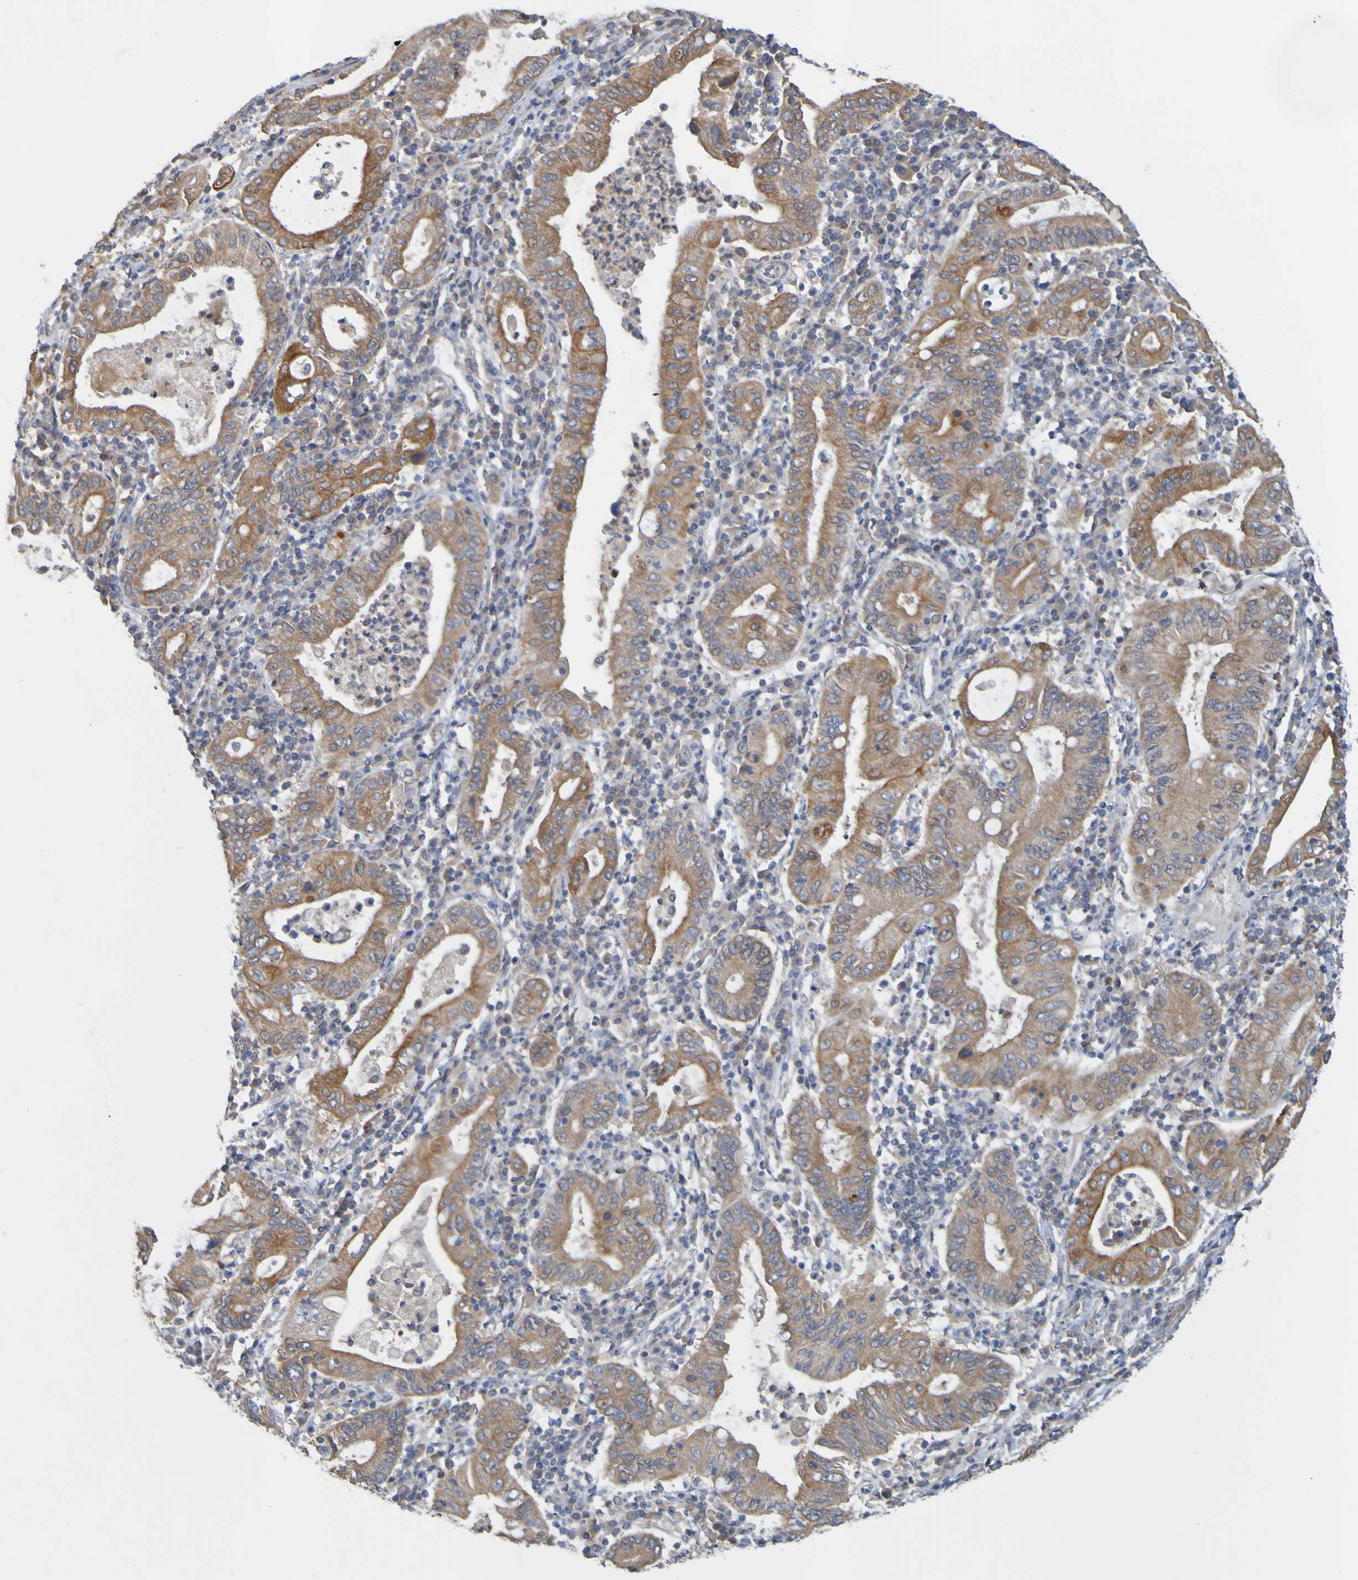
{"staining": {"intensity": "strong", "quantity": ">75%", "location": "cytoplasmic/membranous"}, "tissue": "stomach cancer", "cell_type": "Tumor cells", "image_type": "cancer", "snomed": [{"axis": "morphology", "description": "Normal tissue, NOS"}, {"axis": "morphology", "description": "Adenocarcinoma, NOS"}, {"axis": "topography", "description": "Esophagus"}, {"axis": "topography", "description": "Stomach, upper"}, {"axis": "topography", "description": "Peripheral nerve tissue"}], "caption": "Stomach cancer (adenocarcinoma) stained with a brown dye reveals strong cytoplasmic/membranous positive positivity in about >75% of tumor cells.", "gene": "NAV2", "patient": {"sex": "male", "age": 62}}